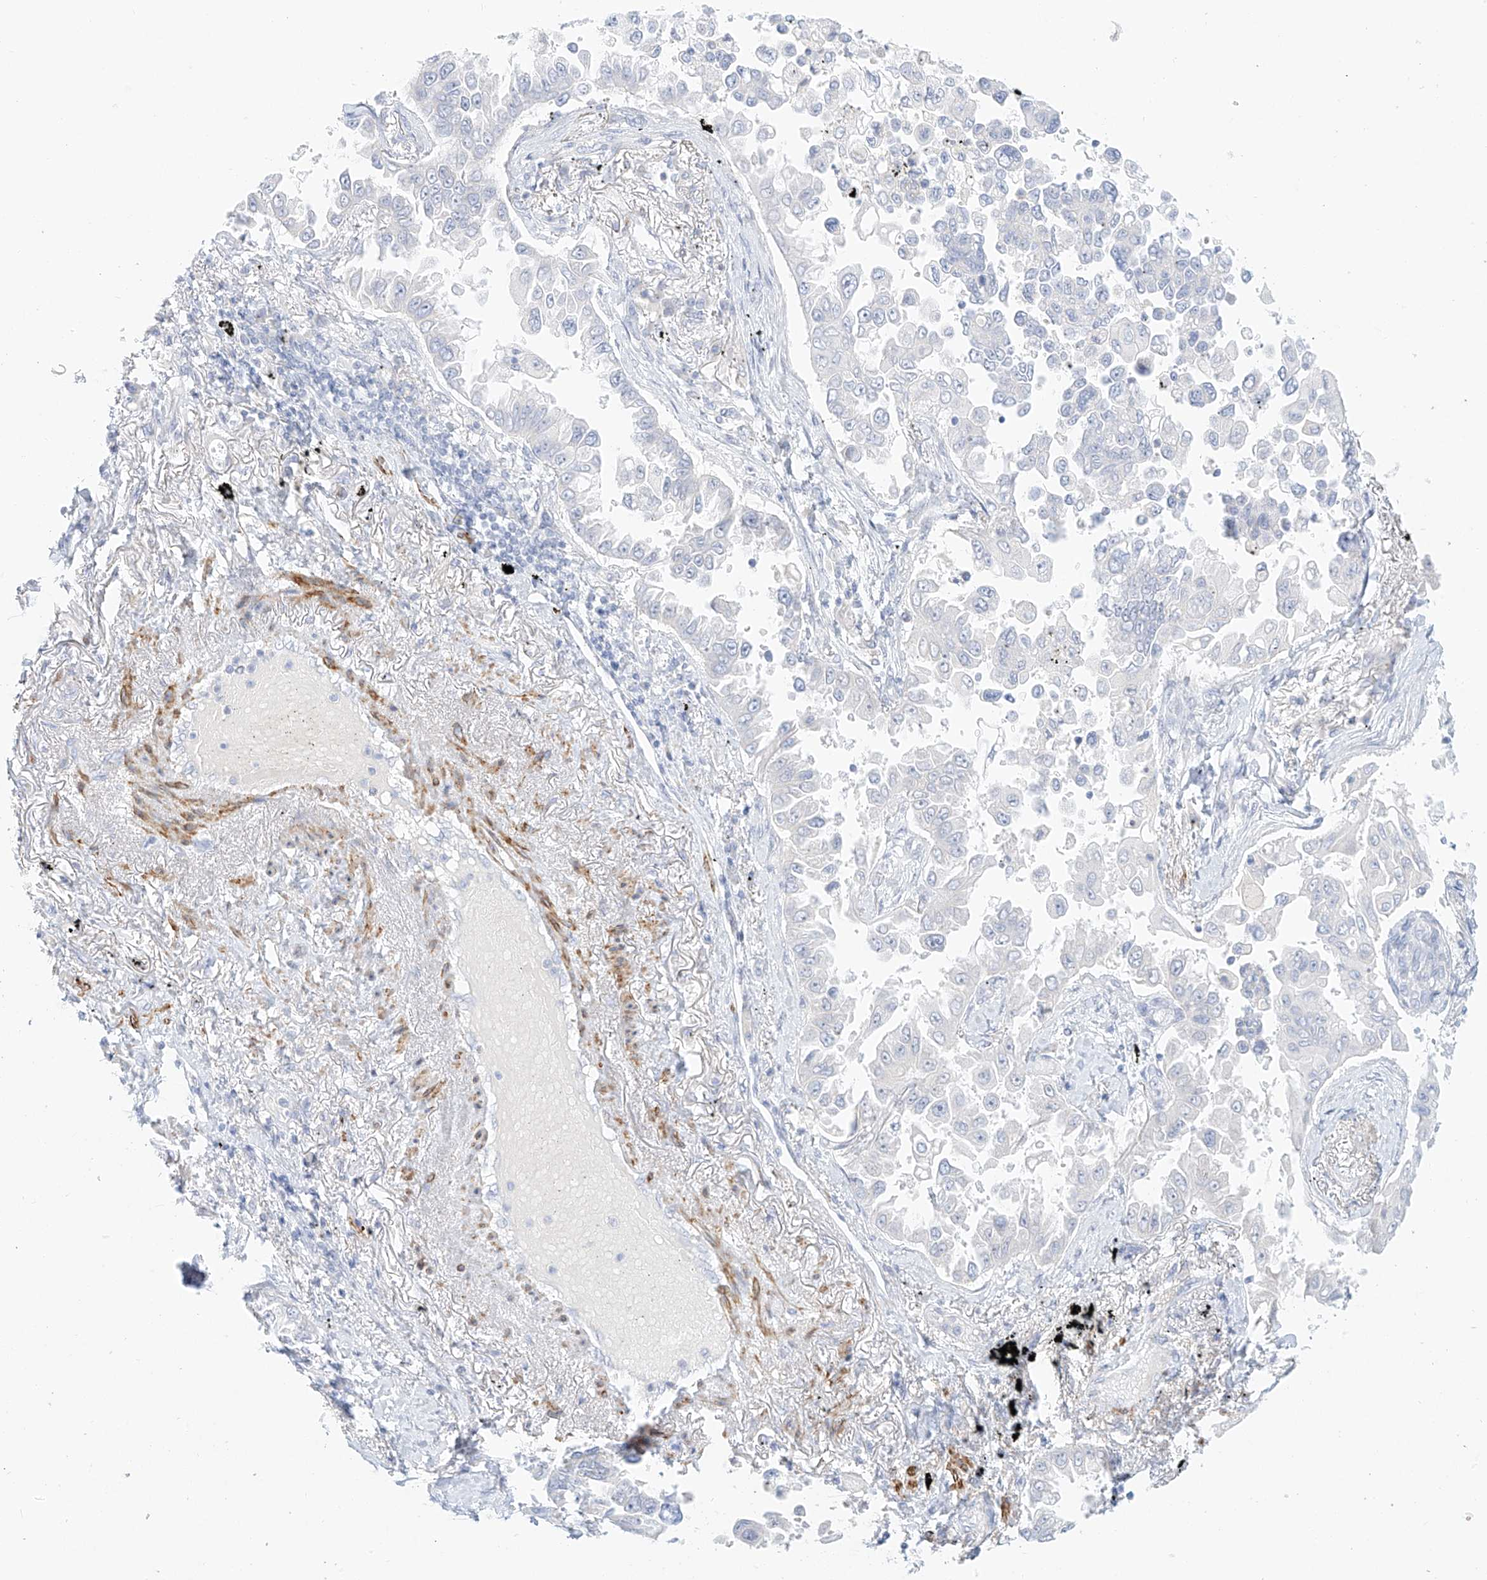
{"staining": {"intensity": "negative", "quantity": "none", "location": "none"}, "tissue": "lung cancer", "cell_type": "Tumor cells", "image_type": "cancer", "snomed": [{"axis": "morphology", "description": "Adenocarcinoma, NOS"}, {"axis": "topography", "description": "Lung"}], "caption": "Tumor cells are negative for brown protein staining in lung cancer.", "gene": "ST3GAL5", "patient": {"sex": "female", "age": 67}}